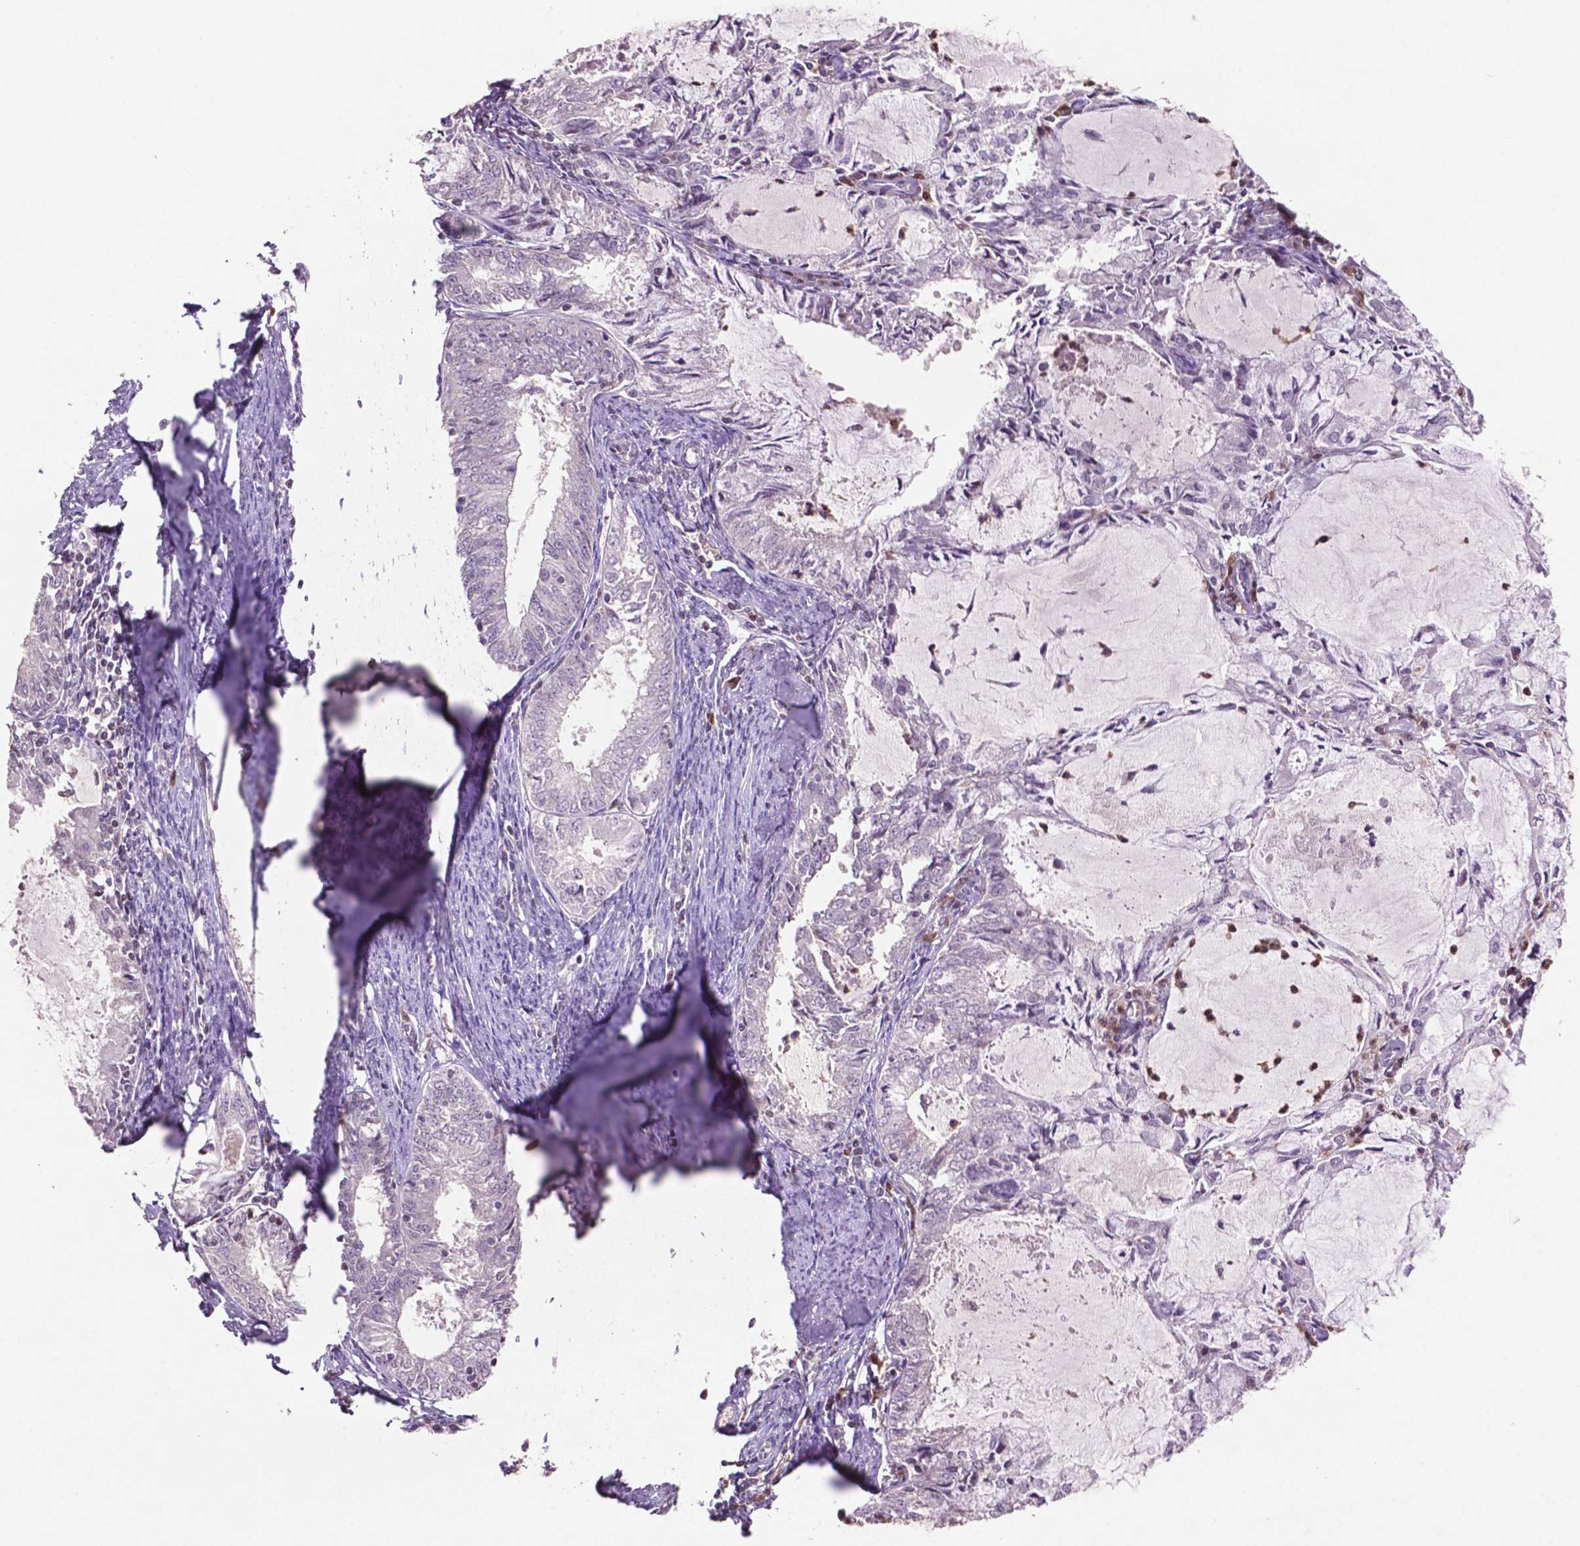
{"staining": {"intensity": "negative", "quantity": "none", "location": "none"}, "tissue": "endometrial cancer", "cell_type": "Tumor cells", "image_type": "cancer", "snomed": [{"axis": "morphology", "description": "Adenocarcinoma, NOS"}, {"axis": "topography", "description": "Endometrium"}], "caption": "The immunohistochemistry (IHC) micrograph has no significant expression in tumor cells of endometrial cancer tissue. Nuclei are stained in blue.", "gene": "GLRX", "patient": {"sex": "female", "age": 57}}